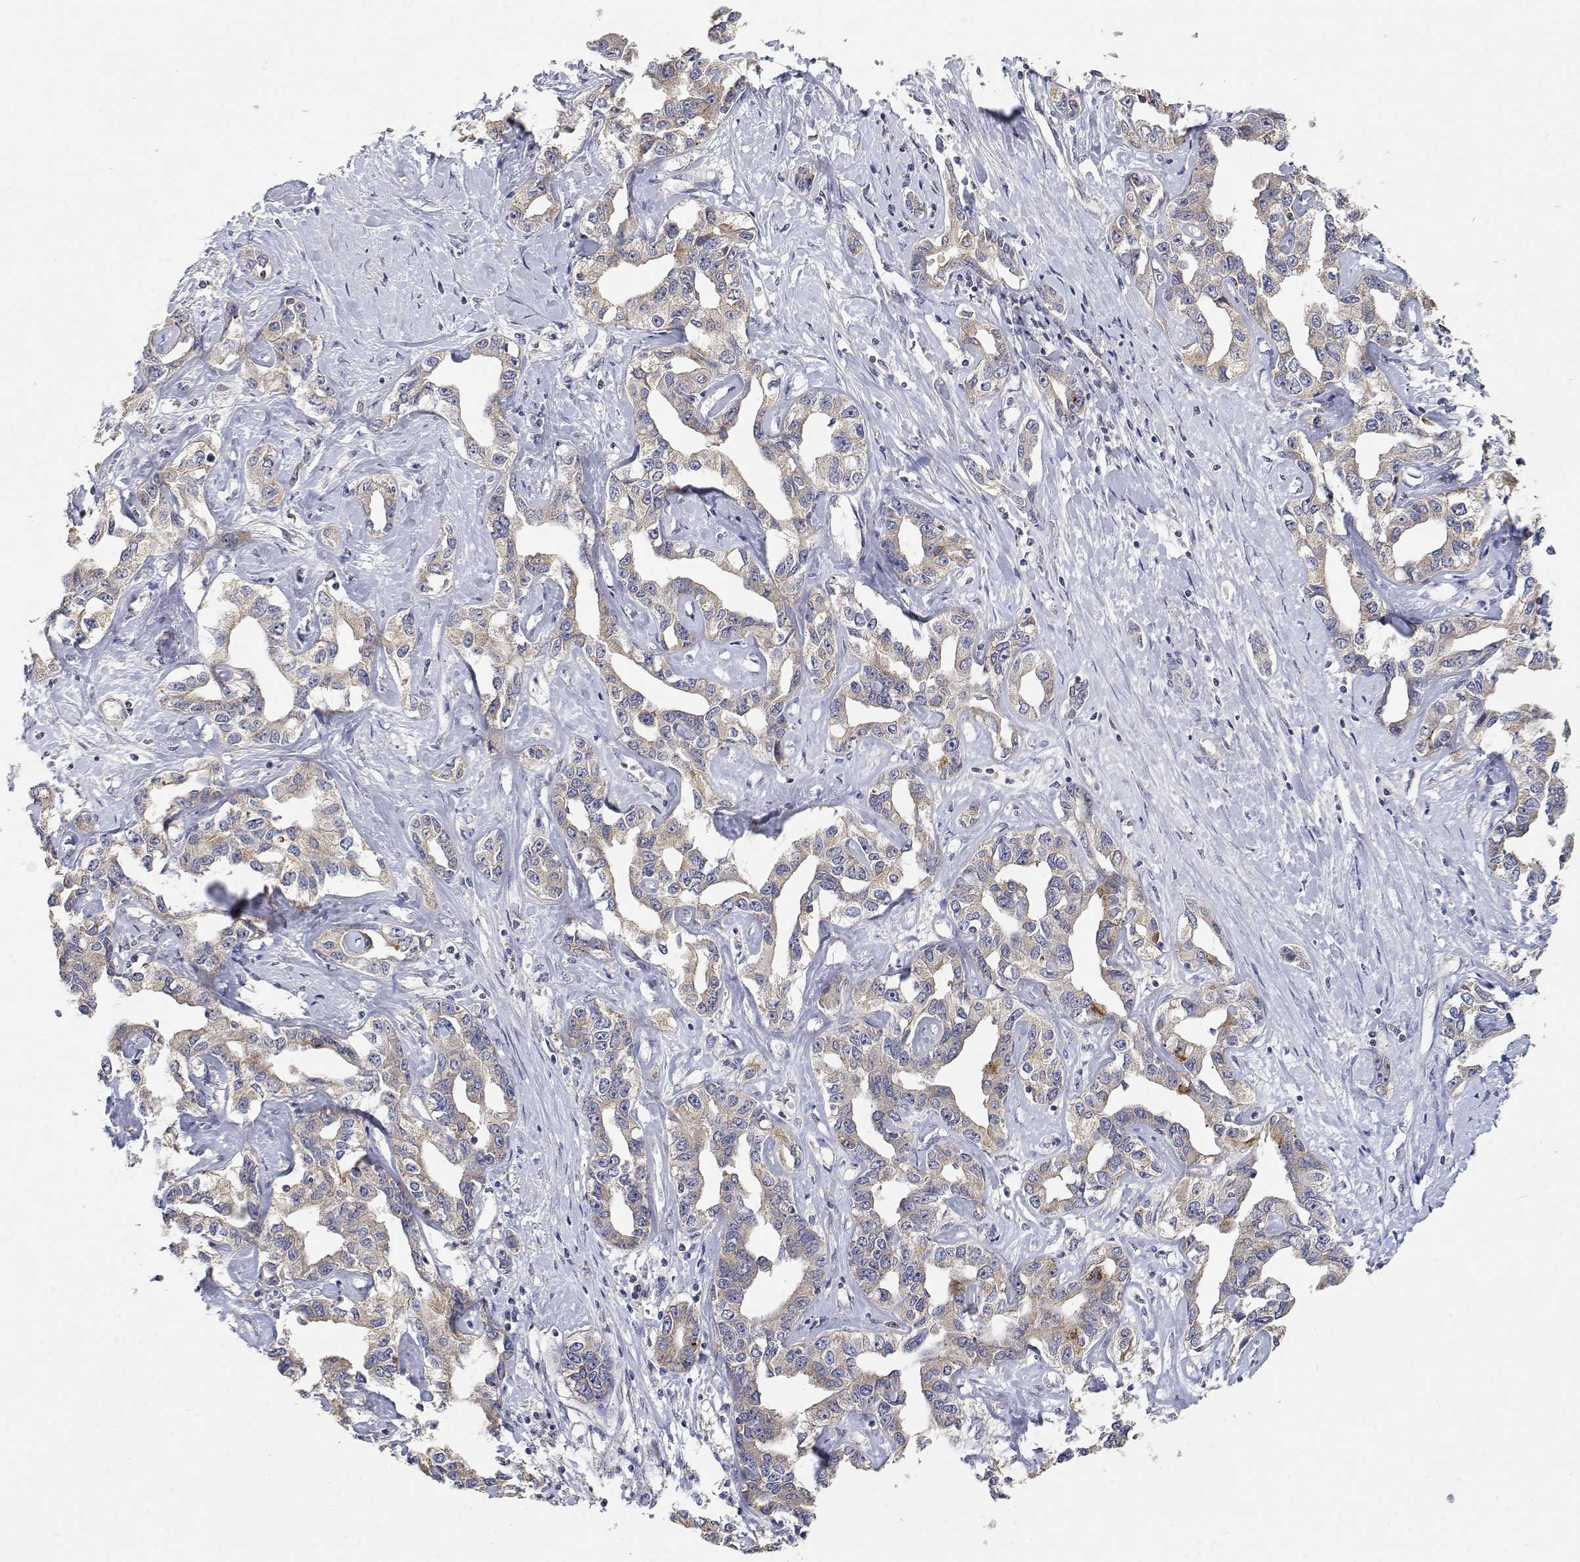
{"staining": {"intensity": "weak", "quantity": "25%-75%", "location": "cytoplasmic/membranous"}, "tissue": "liver cancer", "cell_type": "Tumor cells", "image_type": "cancer", "snomed": [{"axis": "morphology", "description": "Cholangiocarcinoma"}, {"axis": "topography", "description": "Liver"}], "caption": "Protein staining of liver cholangiocarcinoma tissue shows weak cytoplasmic/membranous expression in approximately 25%-75% of tumor cells. The staining is performed using DAB (3,3'-diaminobenzidine) brown chromogen to label protein expression. The nuclei are counter-stained blue using hematoxylin.", "gene": "LONRF3", "patient": {"sex": "male", "age": 59}}